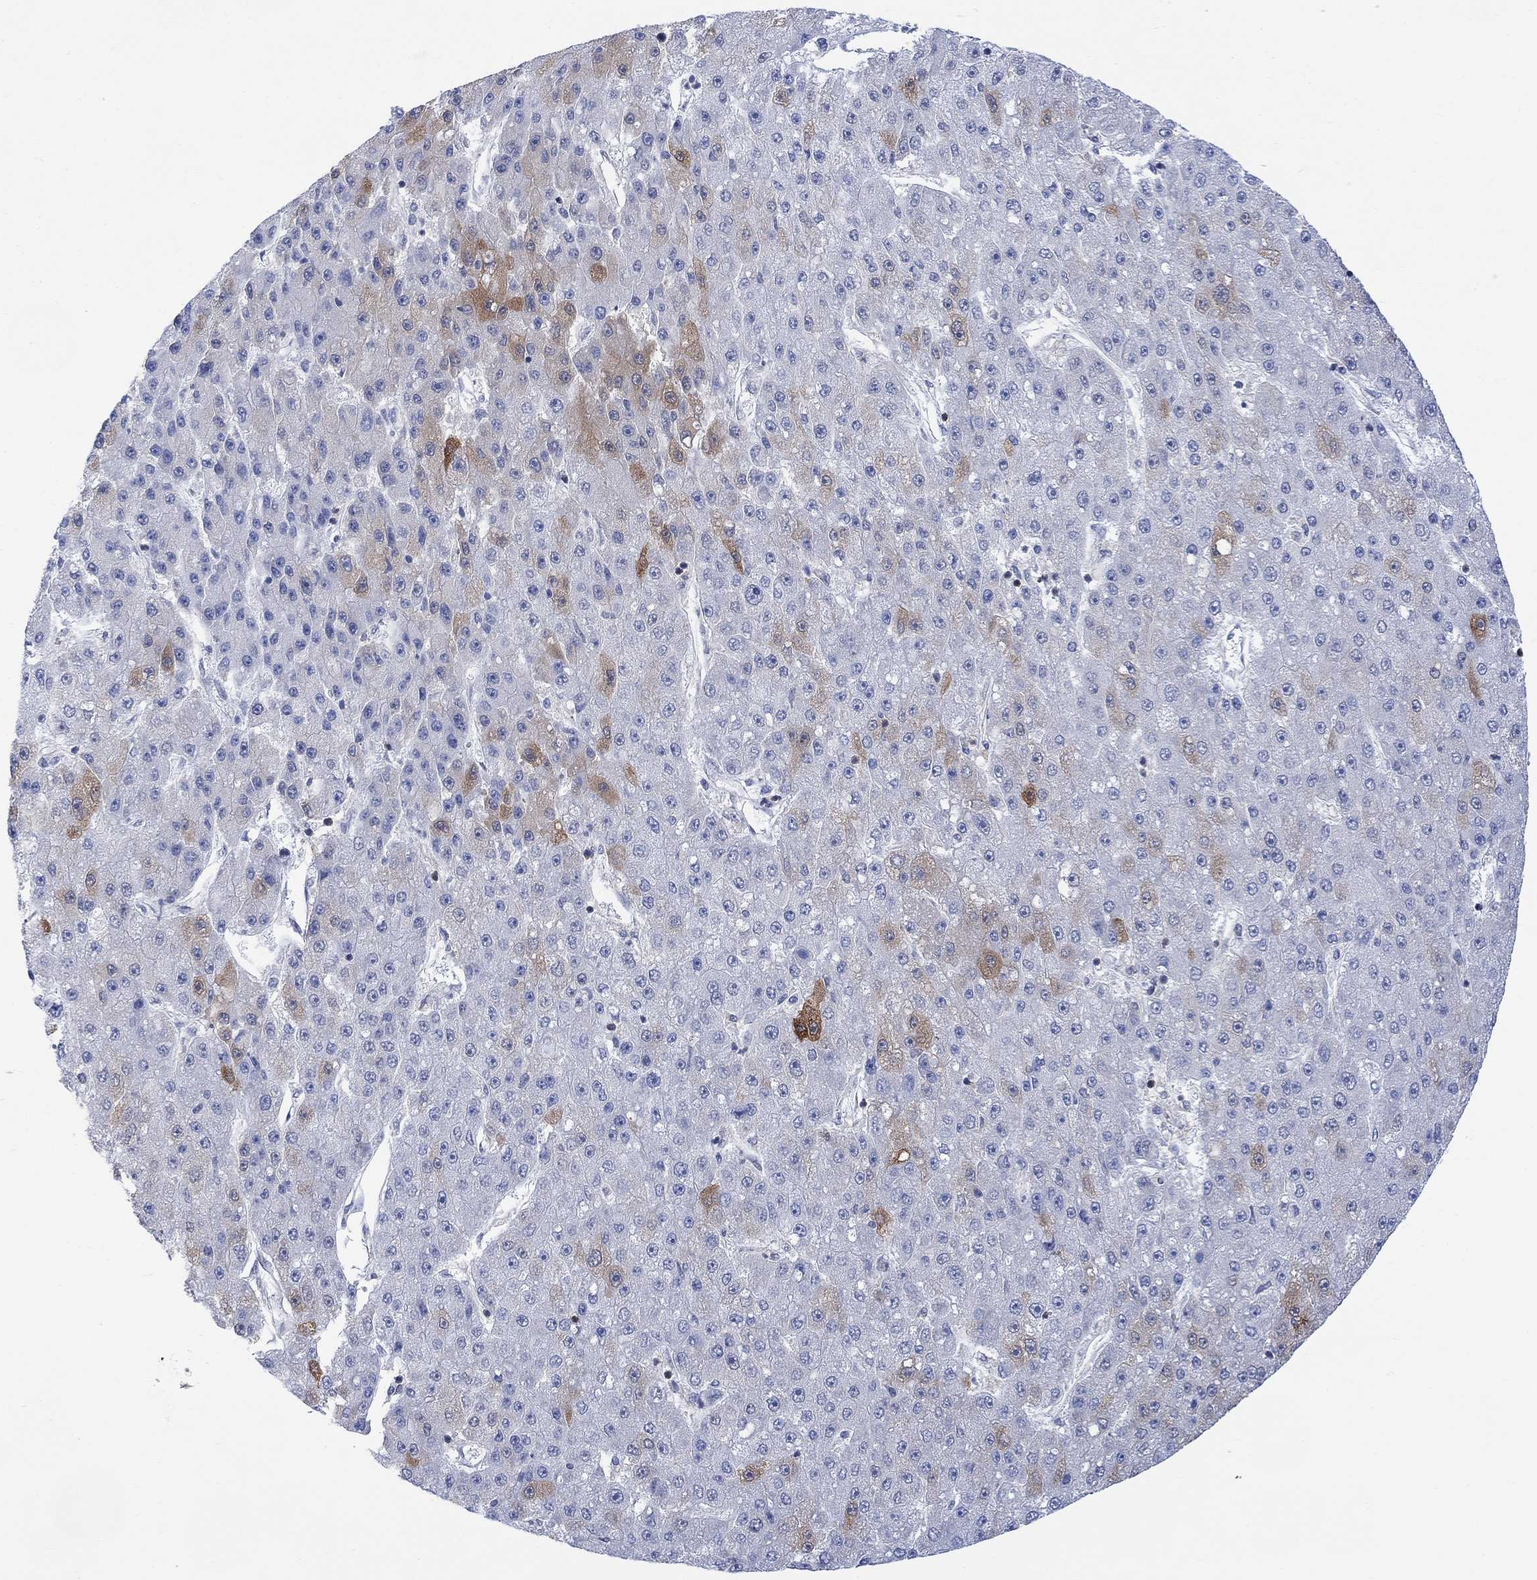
{"staining": {"intensity": "strong", "quantity": "25%-75%", "location": "cytoplasmic/membranous"}, "tissue": "liver cancer", "cell_type": "Tumor cells", "image_type": "cancer", "snomed": [{"axis": "morphology", "description": "Carcinoma, Hepatocellular, NOS"}, {"axis": "topography", "description": "Liver"}], "caption": "Human liver cancer stained with a brown dye shows strong cytoplasmic/membranous positive positivity in approximately 25%-75% of tumor cells.", "gene": "GBP5", "patient": {"sex": "male", "age": 67}}